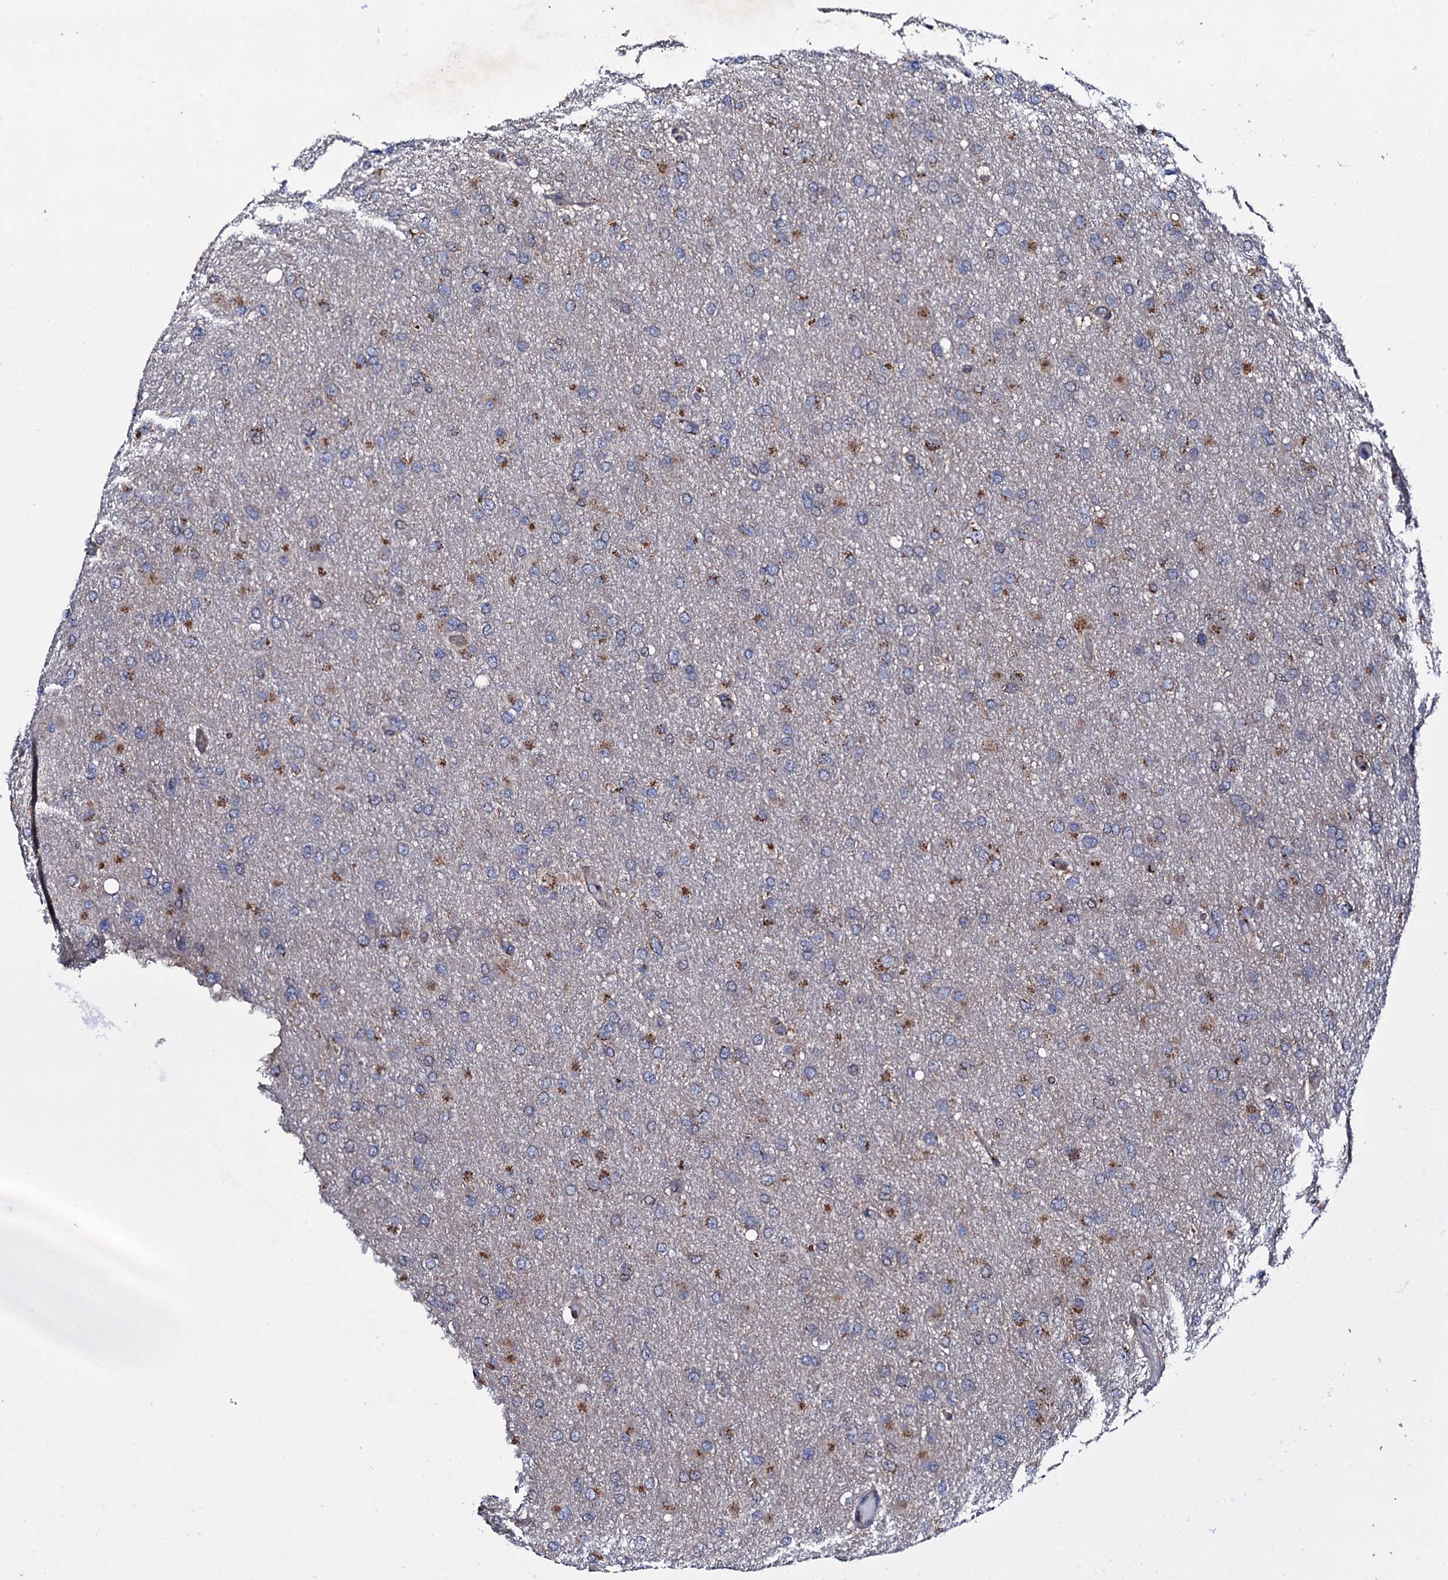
{"staining": {"intensity": "moderate", "quantity": "25%-75%", "location": "cytoplasmic/membranous"}, "tissue": "glioma", "cell_type": "Tumor cells", "image_type": "cancer", "snomed": [{"axis": "morphology", "description": "Glioma, malignant, High grade"}, {"axis": "topography", "description": "Cerebral cortex"}], "caption": "Protein staining reveals moderate cytoplasmic/membranous expression in about 25%-75% of tumor cells in malignant glioma (high-grade).", "gene": "PLET1", "patient": {"sex": "female", "age": 36}}